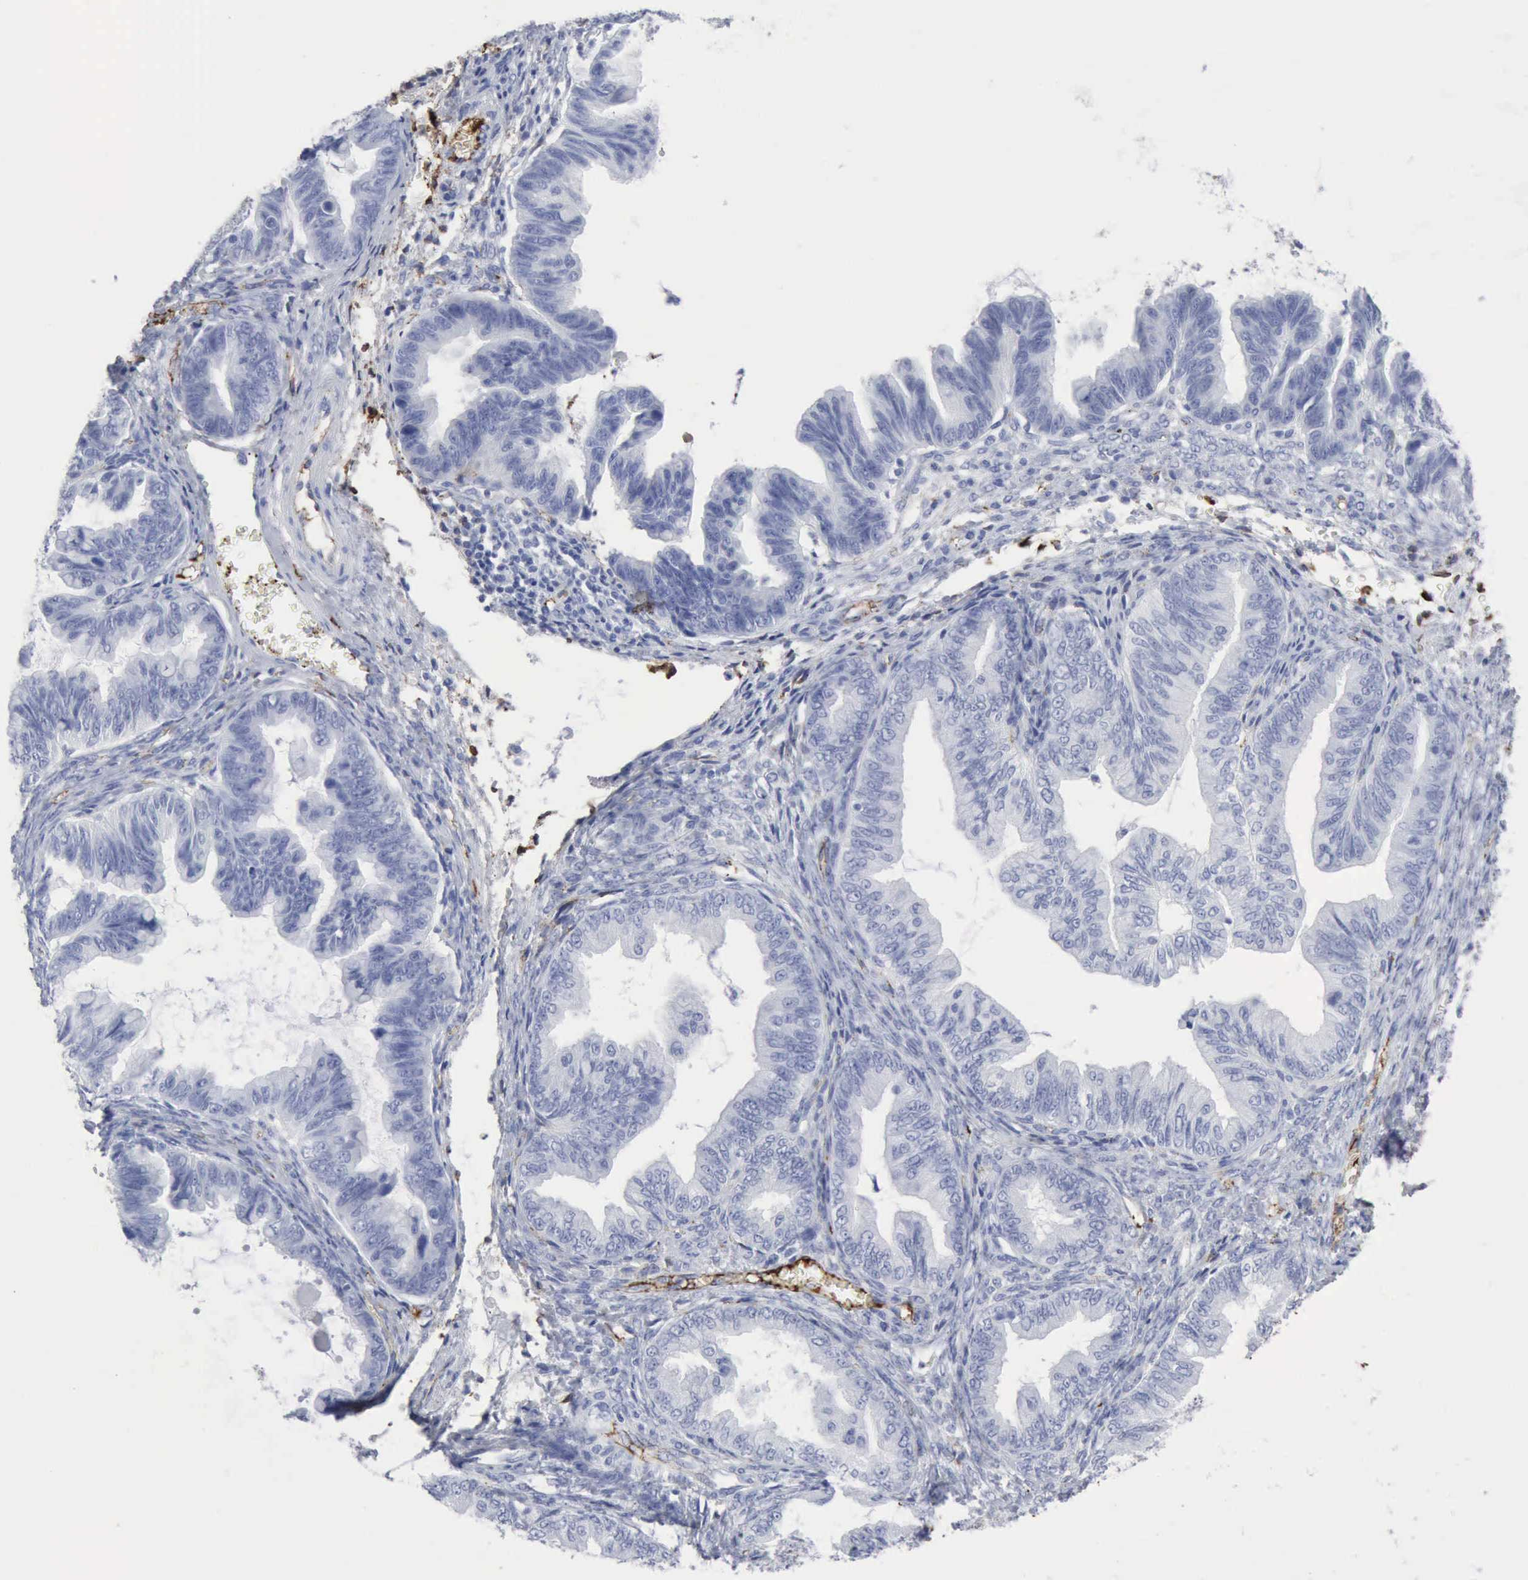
{"staining": {"intensity": "negative", "quantity": "none", "location": "none"}, "tissue": "ovarian cancer", "cell_type": "Tumor cells", "image_type": "cancer", "snomed": [{"axis": "morphology", "description": "Cystadenocarcinoma, mucinous, NOS"}, {"axis": "topography", "description": "Ovary"}], "caption": "Protein analysis of ovarian cancer (mucinous cystadenocarcinoma) displays no significant expression in tumor cells. The staining was performed using DAB to visualize the protein expression in brown, while the nuclei were stained in blue with hematoxylin (Magnification: 20x).", "gene": "C4BPA", "patient": {"sex": "female", "age": 36}}